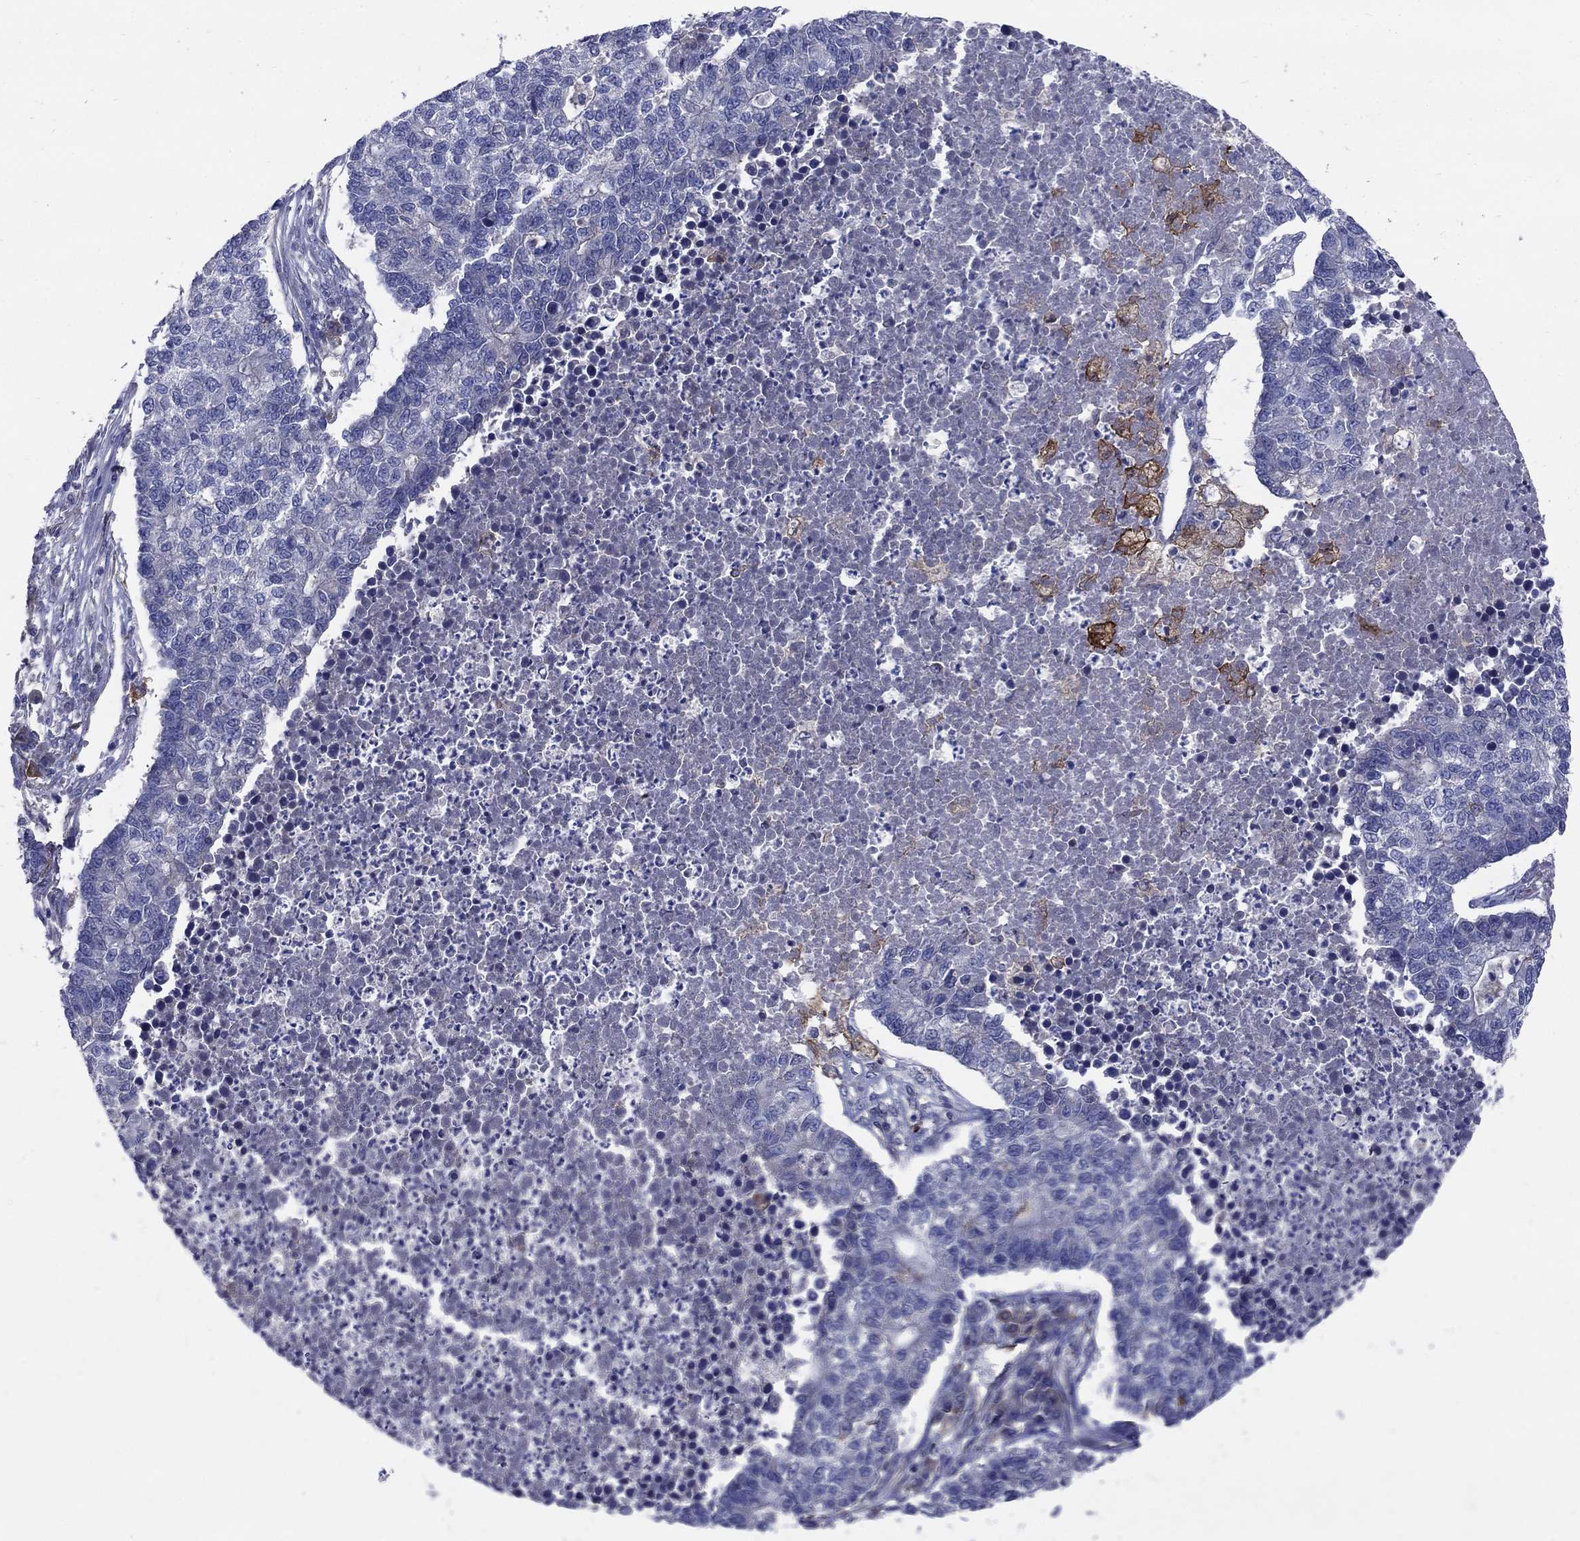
{"staining": {"intensity": "negative", "quantity": "none", "location": "none"}, "tissue": "lung cancer", "cell_type": "Tumor cells", "image_type": "cancer", "snomed": [{"axis": "morphology", "description": "Adenocarcinoma, NOS"}, {"axis": "topography", "description": "Lung"}], "caption": "Immunohistochemistry micrograph of neoplastic tissue: lung cancer (adenocarcinoma) stained with DAB demonstrates no significant protein positivity in tumor cells.", "gene": "EMP2", "patient": {"sex": "male", "age": 57}}